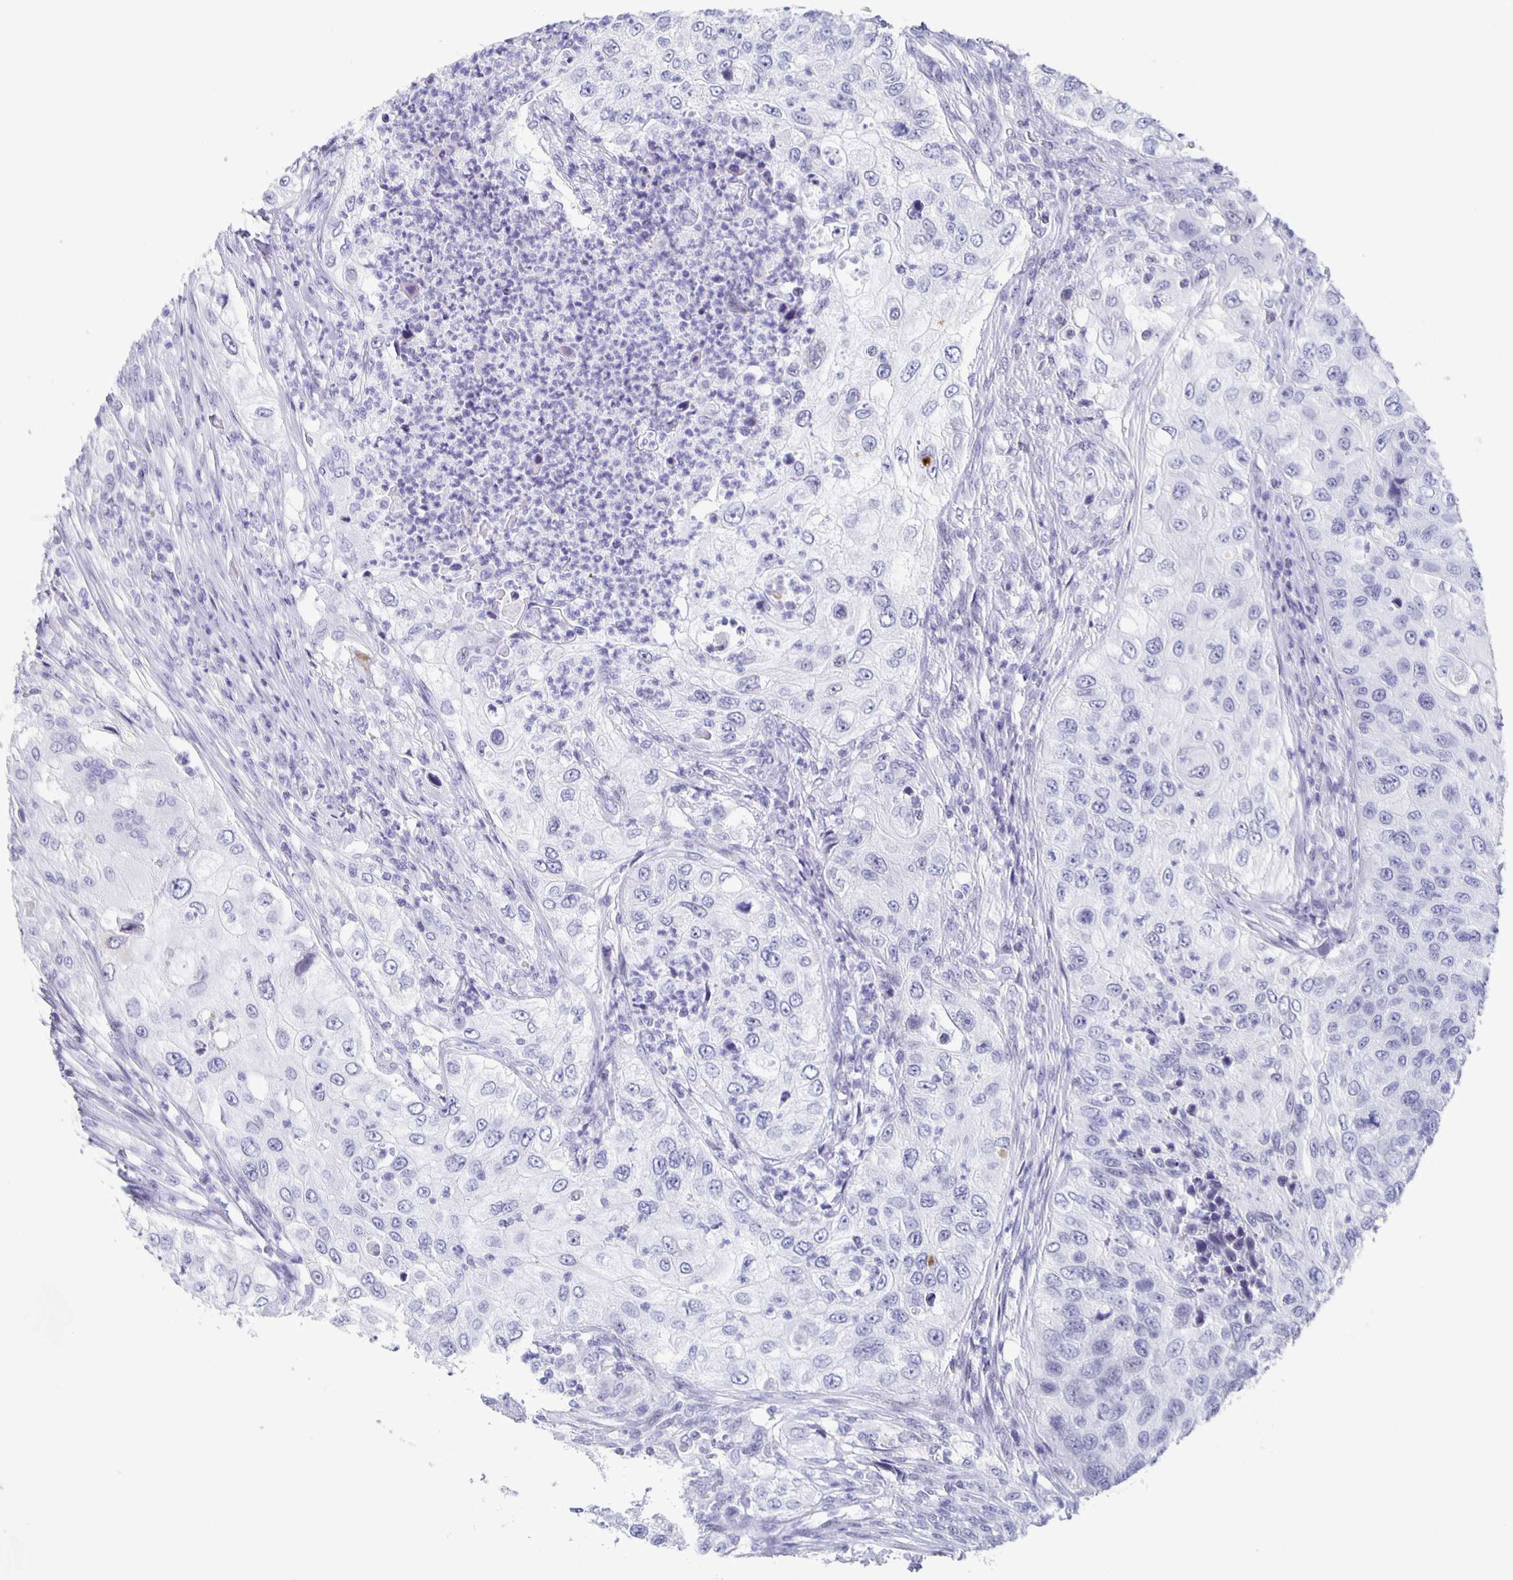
{"staining": {"intensity": "negative", "quantity": "none", "location": "none"}, "tissue": "urothelial cancer", "cell_type": "Tumor cells", "image_type": "cancer", "snomed": [{"axis": "morphology", "description": "Urothelial carcinoma, High grade"}, {"axis": "topography", "description": "Urinary bladder"}], "caption": "Human urothelial cancer stained for a protein using IHC exhibits no positivity in tumor cells.", "gene": "CCDC17", "patient": {"sex": "female", "age": 60}}